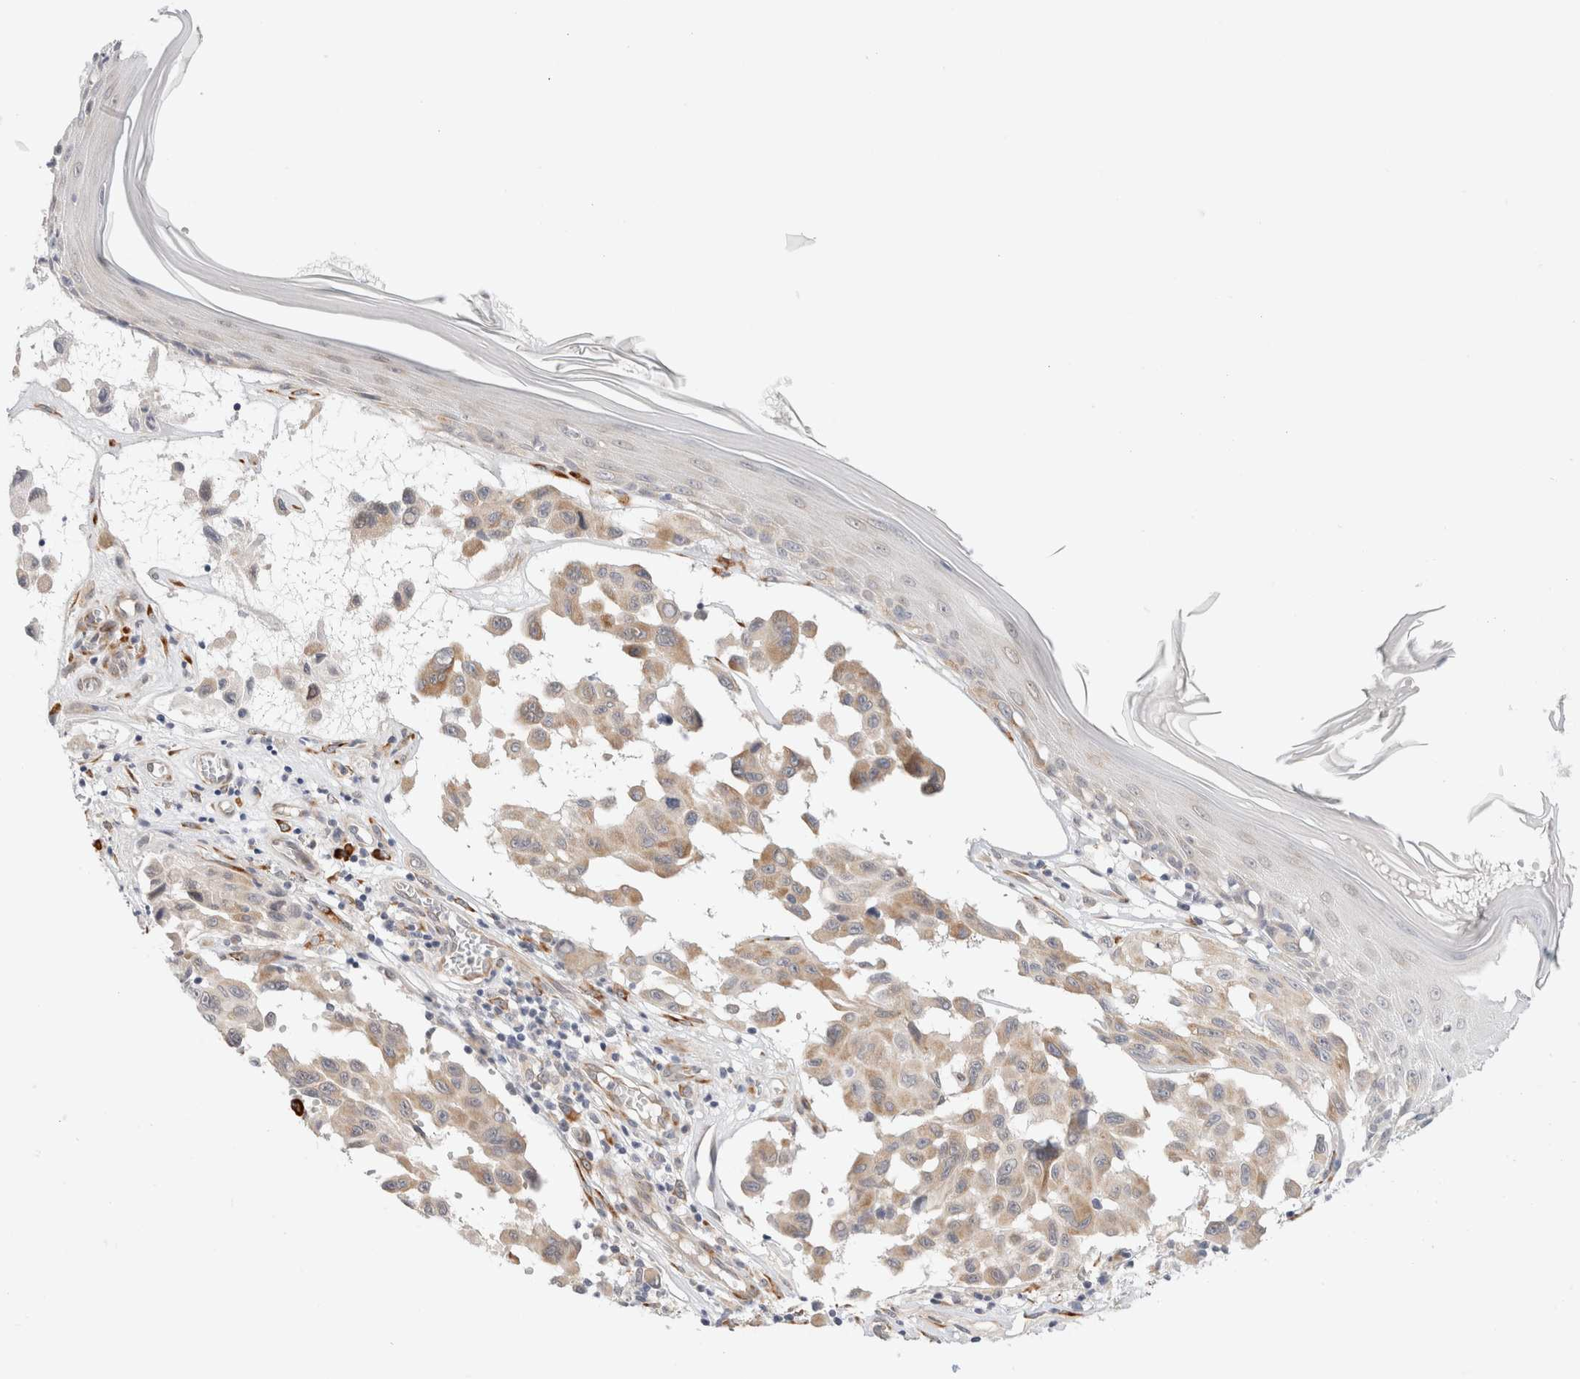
{"staining": {"intensity": "moderate", "quantity": ">75%", "location": "cytoplasmic/membranous"}, "tissue": "melanoma", "cell_type": "Tumor cells", "image_type": "cancer", "snomed": [{"axis": "morphology", "description": "Malignant melanoma, NOS"}, {"axis": "topography", "description": "Skin"}], "caption": "Protein staining of malignant melanoma tissue reveals moderate cytoplasmic/membranous positivity in about >75% of tumor cells.", "gene": "HDLBP", "patient": {"sex": "male", "age": 30}}